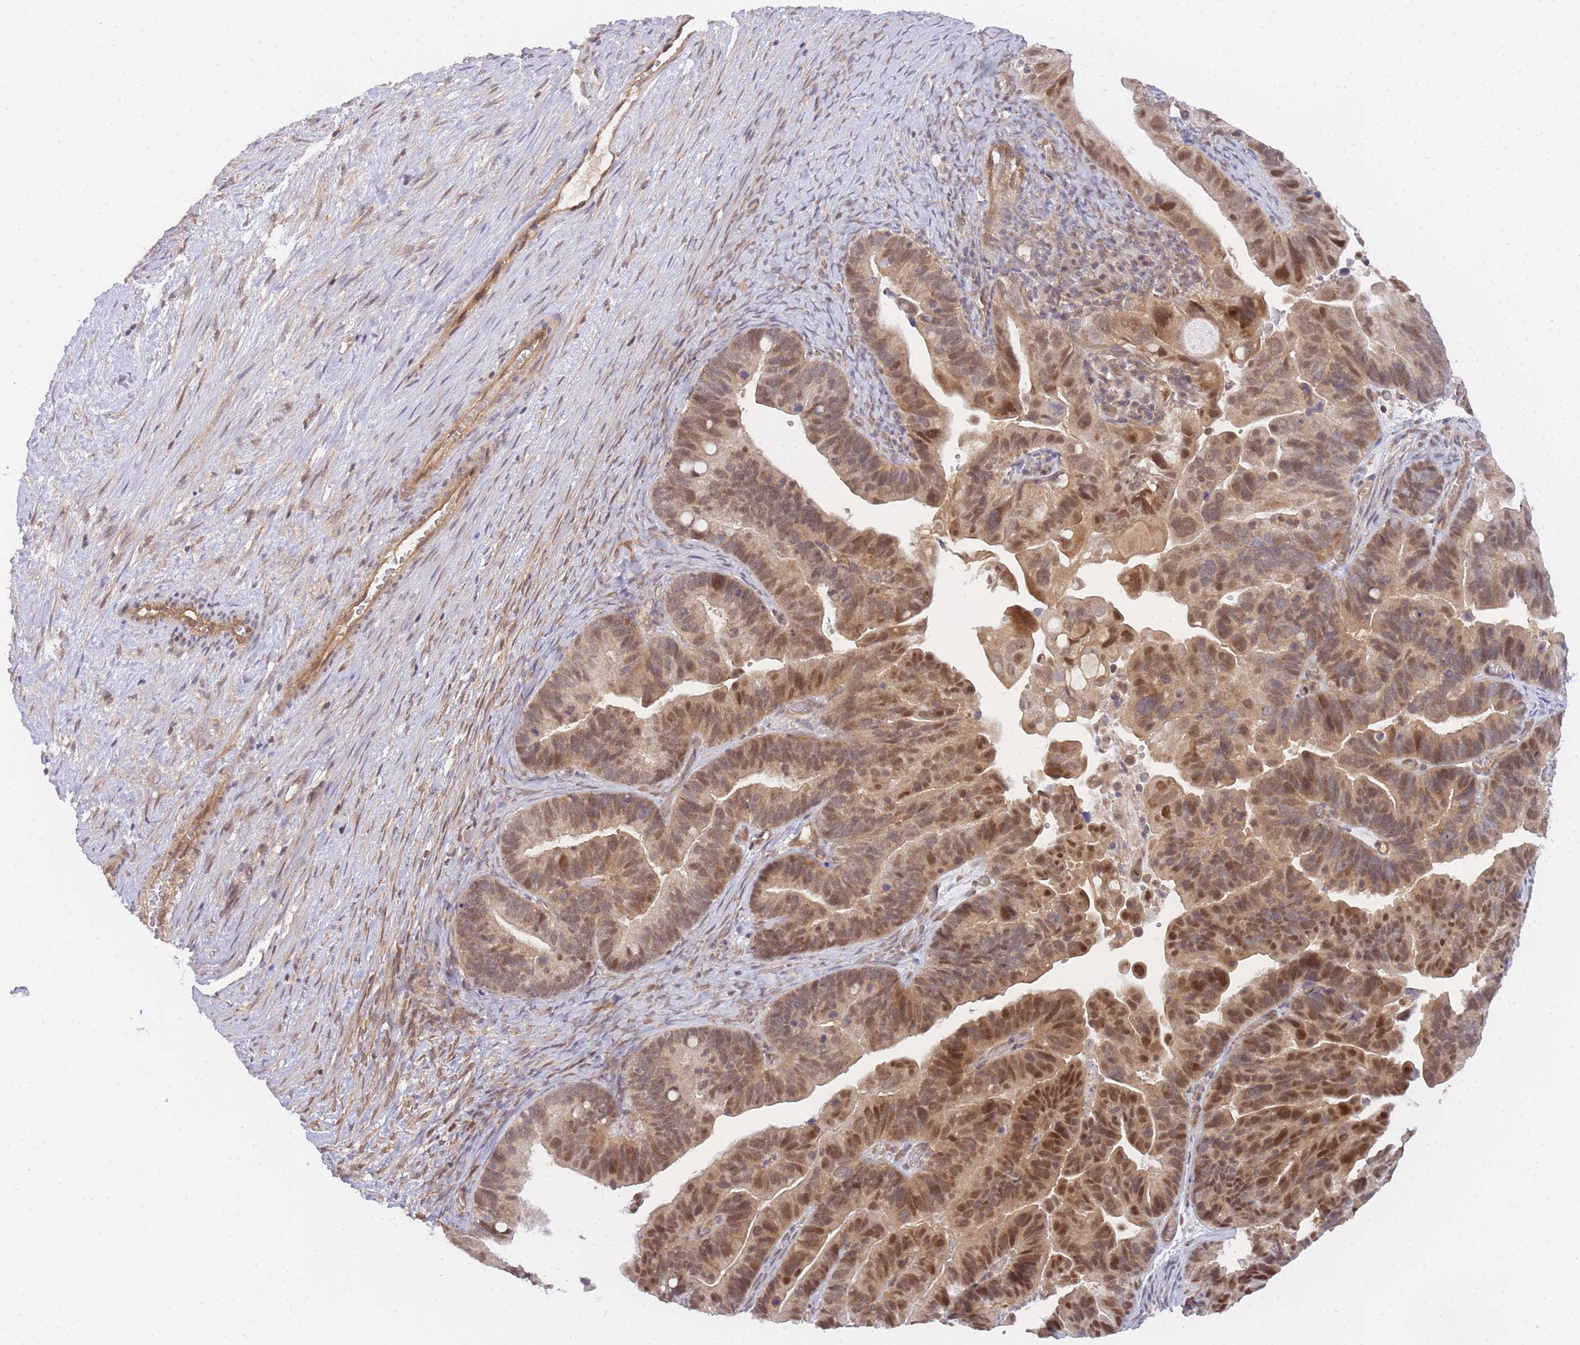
{"staining": {"intensity": "moderate", "quantity": ">75%", "location": "cytoplasmic/membranous,nuclear"}, "tissue": "ovarian cancer", "cell_type": "Tumor cells", "image_type": "cancer", "snomed": [{"axis": "morphology", "description": "Cystadenocarcinoma, serous, NOS"}, {"axis": "topography", "description": "Ovary"}], "caption": "A medium amount of moderate cytoplasmic/membranous and nuclear staining is seen in approximately >75% of tumor cells in ovarian cancer tissue. The staining was performed using DAB, with brown indicating positive protein expression. Nuclei are stained blue with hematoxylin.", "gene": "KIAA1191", "patient": {"sex": "female", "age": 56}}